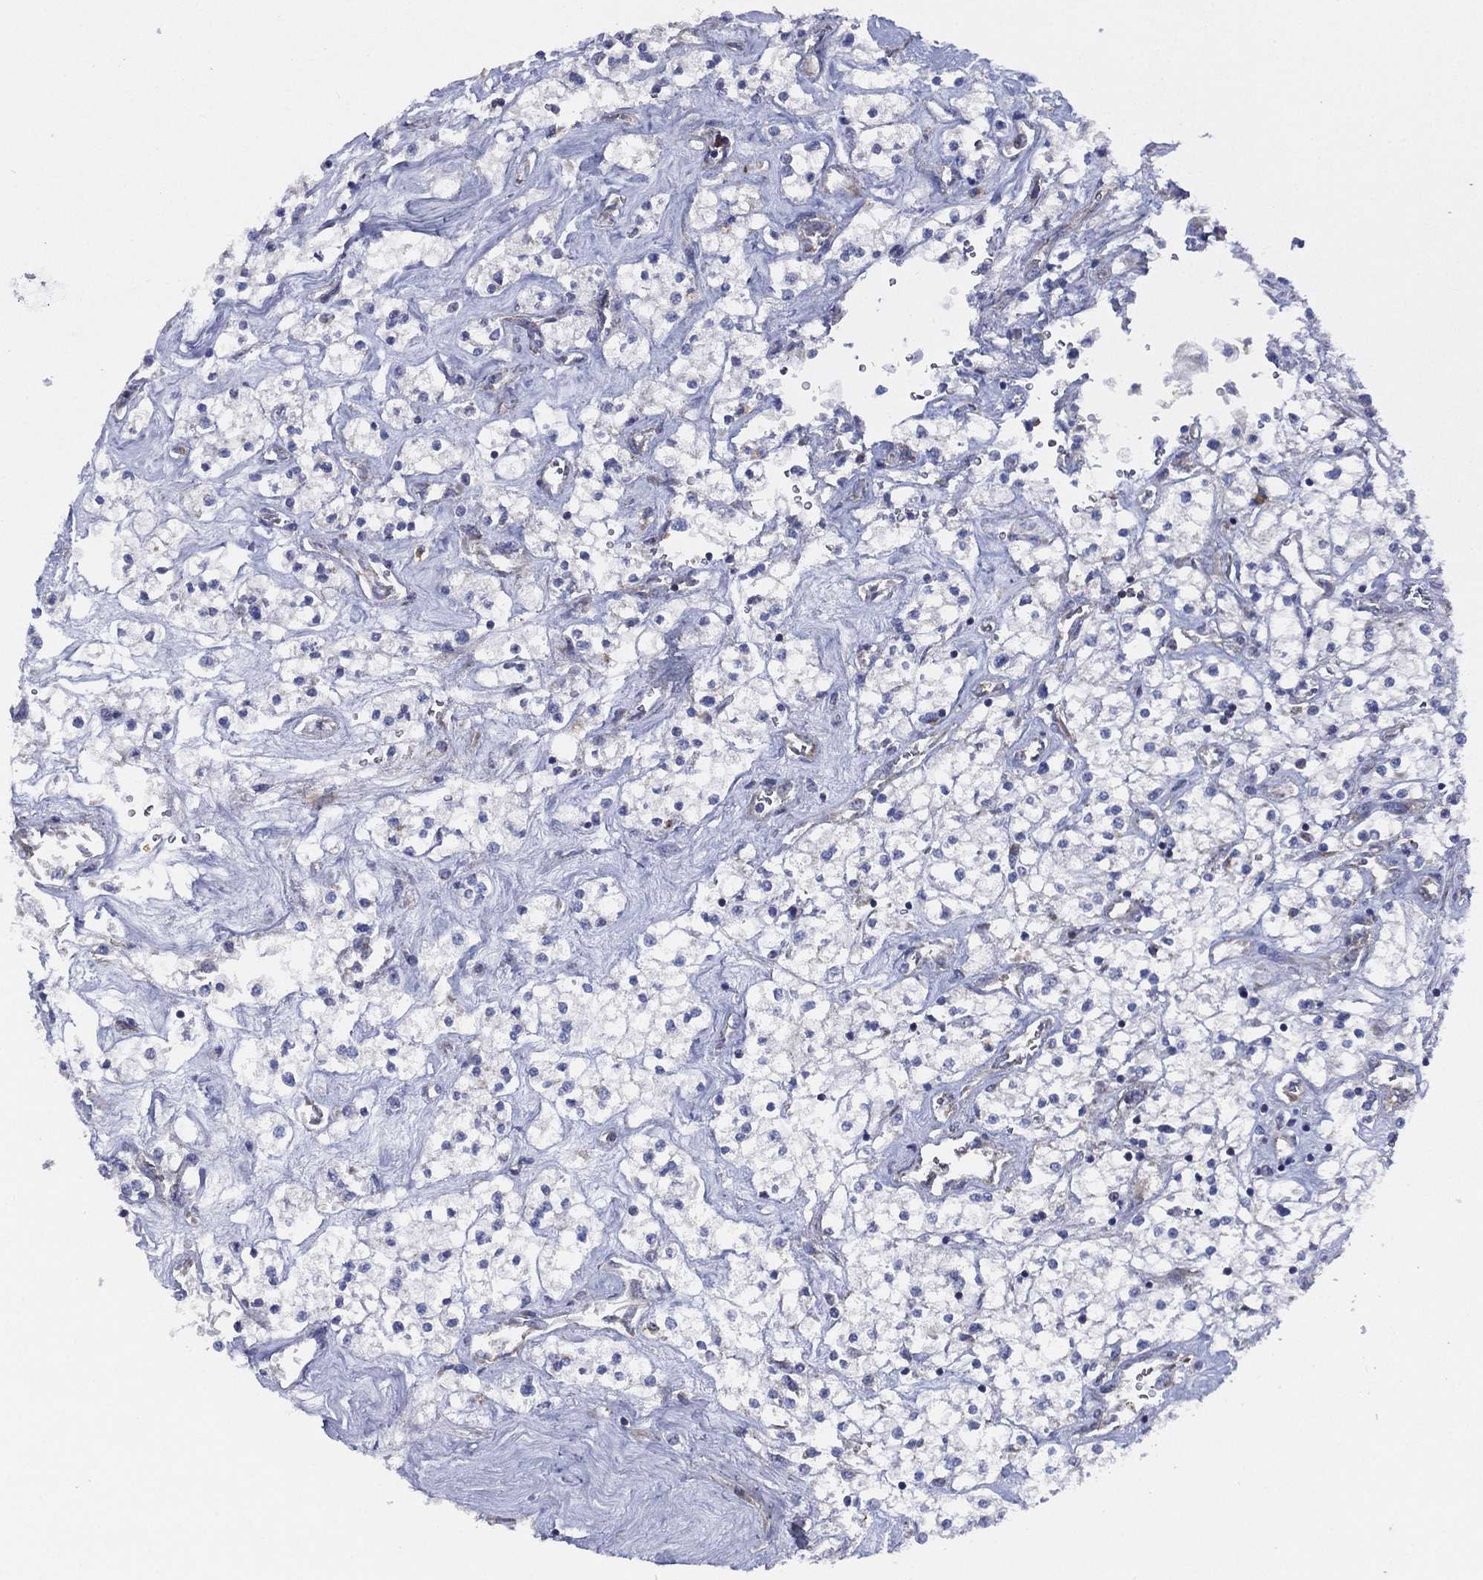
{"staining": {"intensity": "negative", "quantity": "none", "location": "none"}, "tissue": "renal cancer", "cell_type": "Tumor cells", "image_type": "cancer", "snomed": [{"axis": "morphology", "description": "Adenocarcinoma, NOS"}, {"axis": "topography", "description": "Kidney"}], "caption": "Immunohistochemistry of renal cancer demonstrates no staining in tumor cells.", "gene": "ZNF223", "patient": {"sex": "male", "age": 80}}